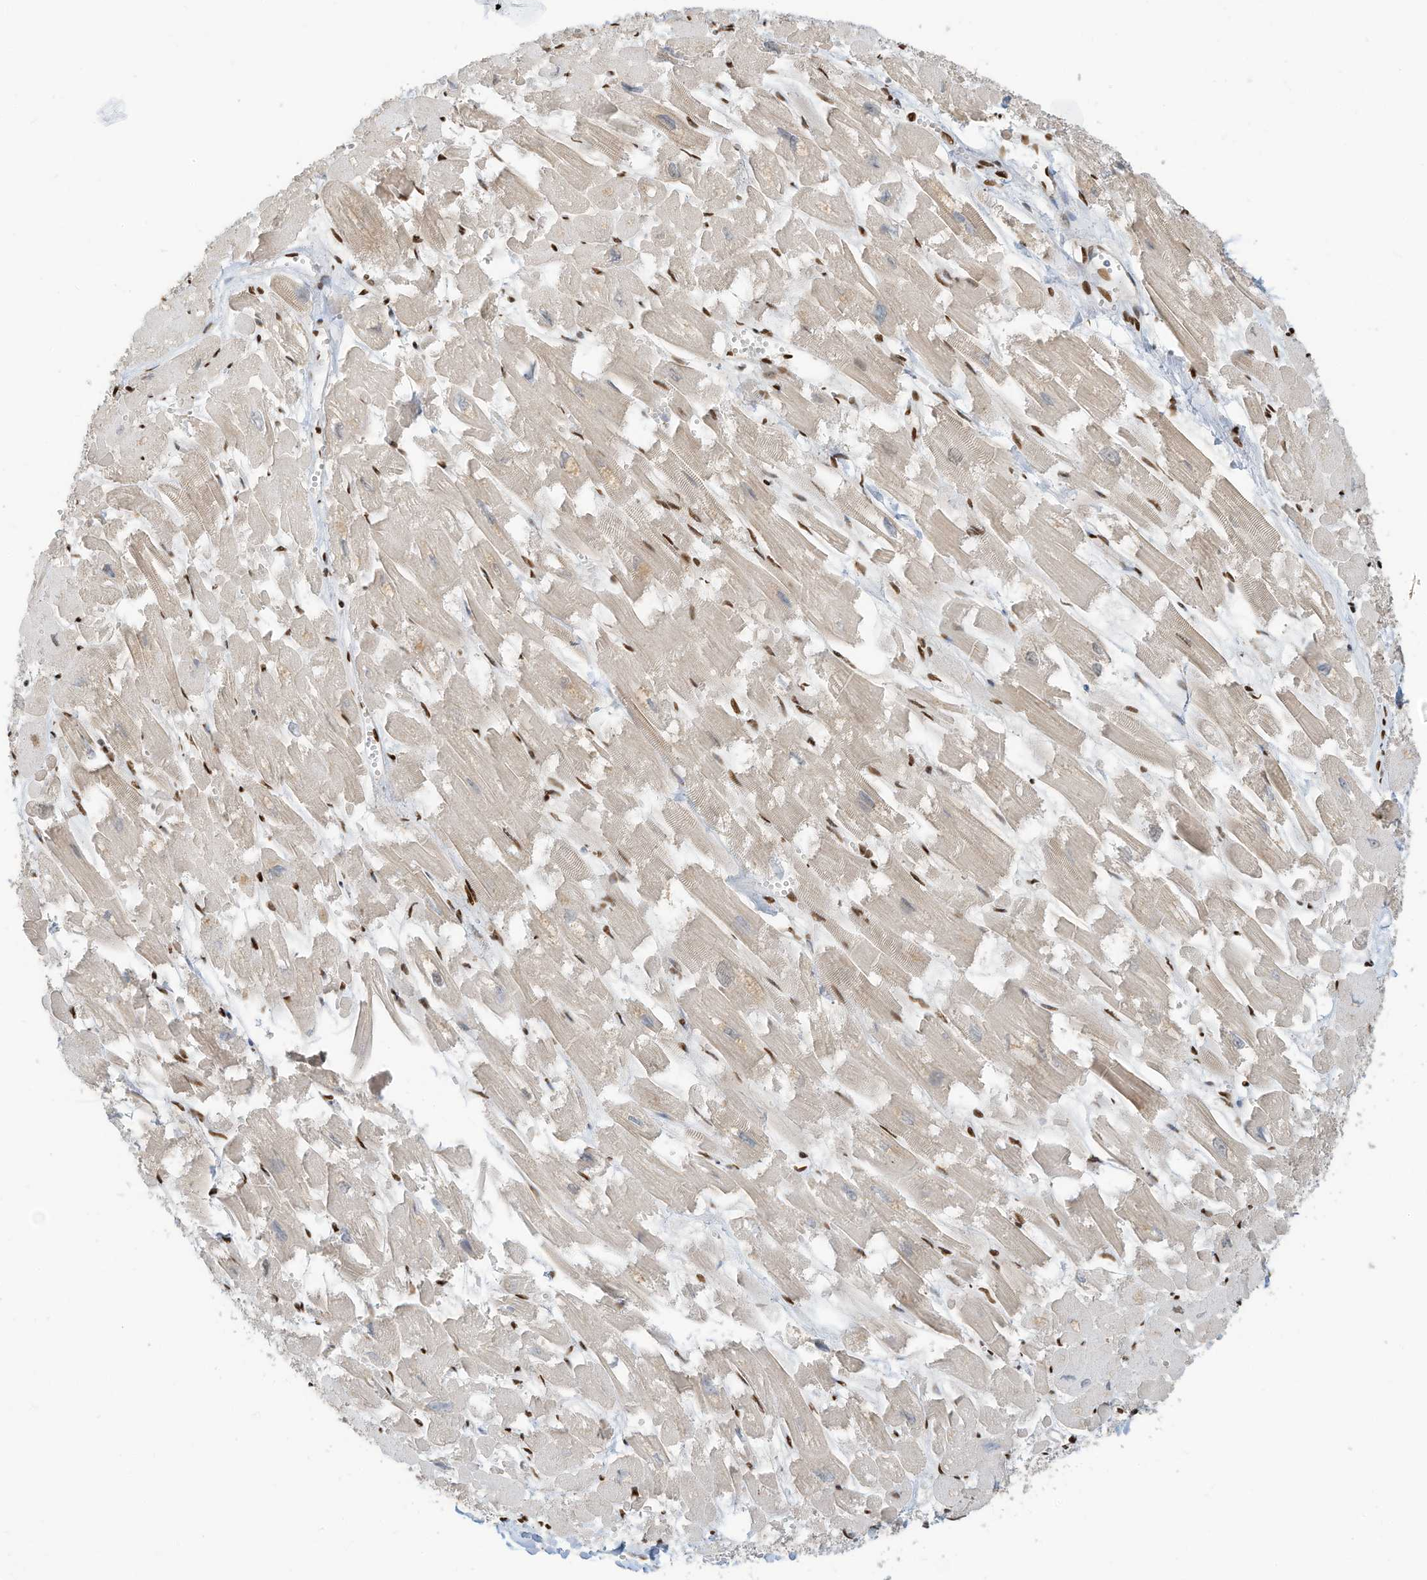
{"staining": {"intensity": "moderate", "quantity": ">75%", "location": "nuclear"}, "tissue": "heart muscle", "cell_type": "Cardiomyocytes", "image_type": "normal", "snomed": [{"axis": "morphology", "description": "Normal tissue, NOS"}, {"axis": "topography", "description": "Heart"}], "caption": "Immunohistochemical staining of normal human heart muscle displays medium levels of moderate nuclear expression in about >75% of cardiomyocytes. (IHC, brightfield microscopy, high magnification).", "gene": "SAMD15", "patient": {"sex": "male", "age": 54}}